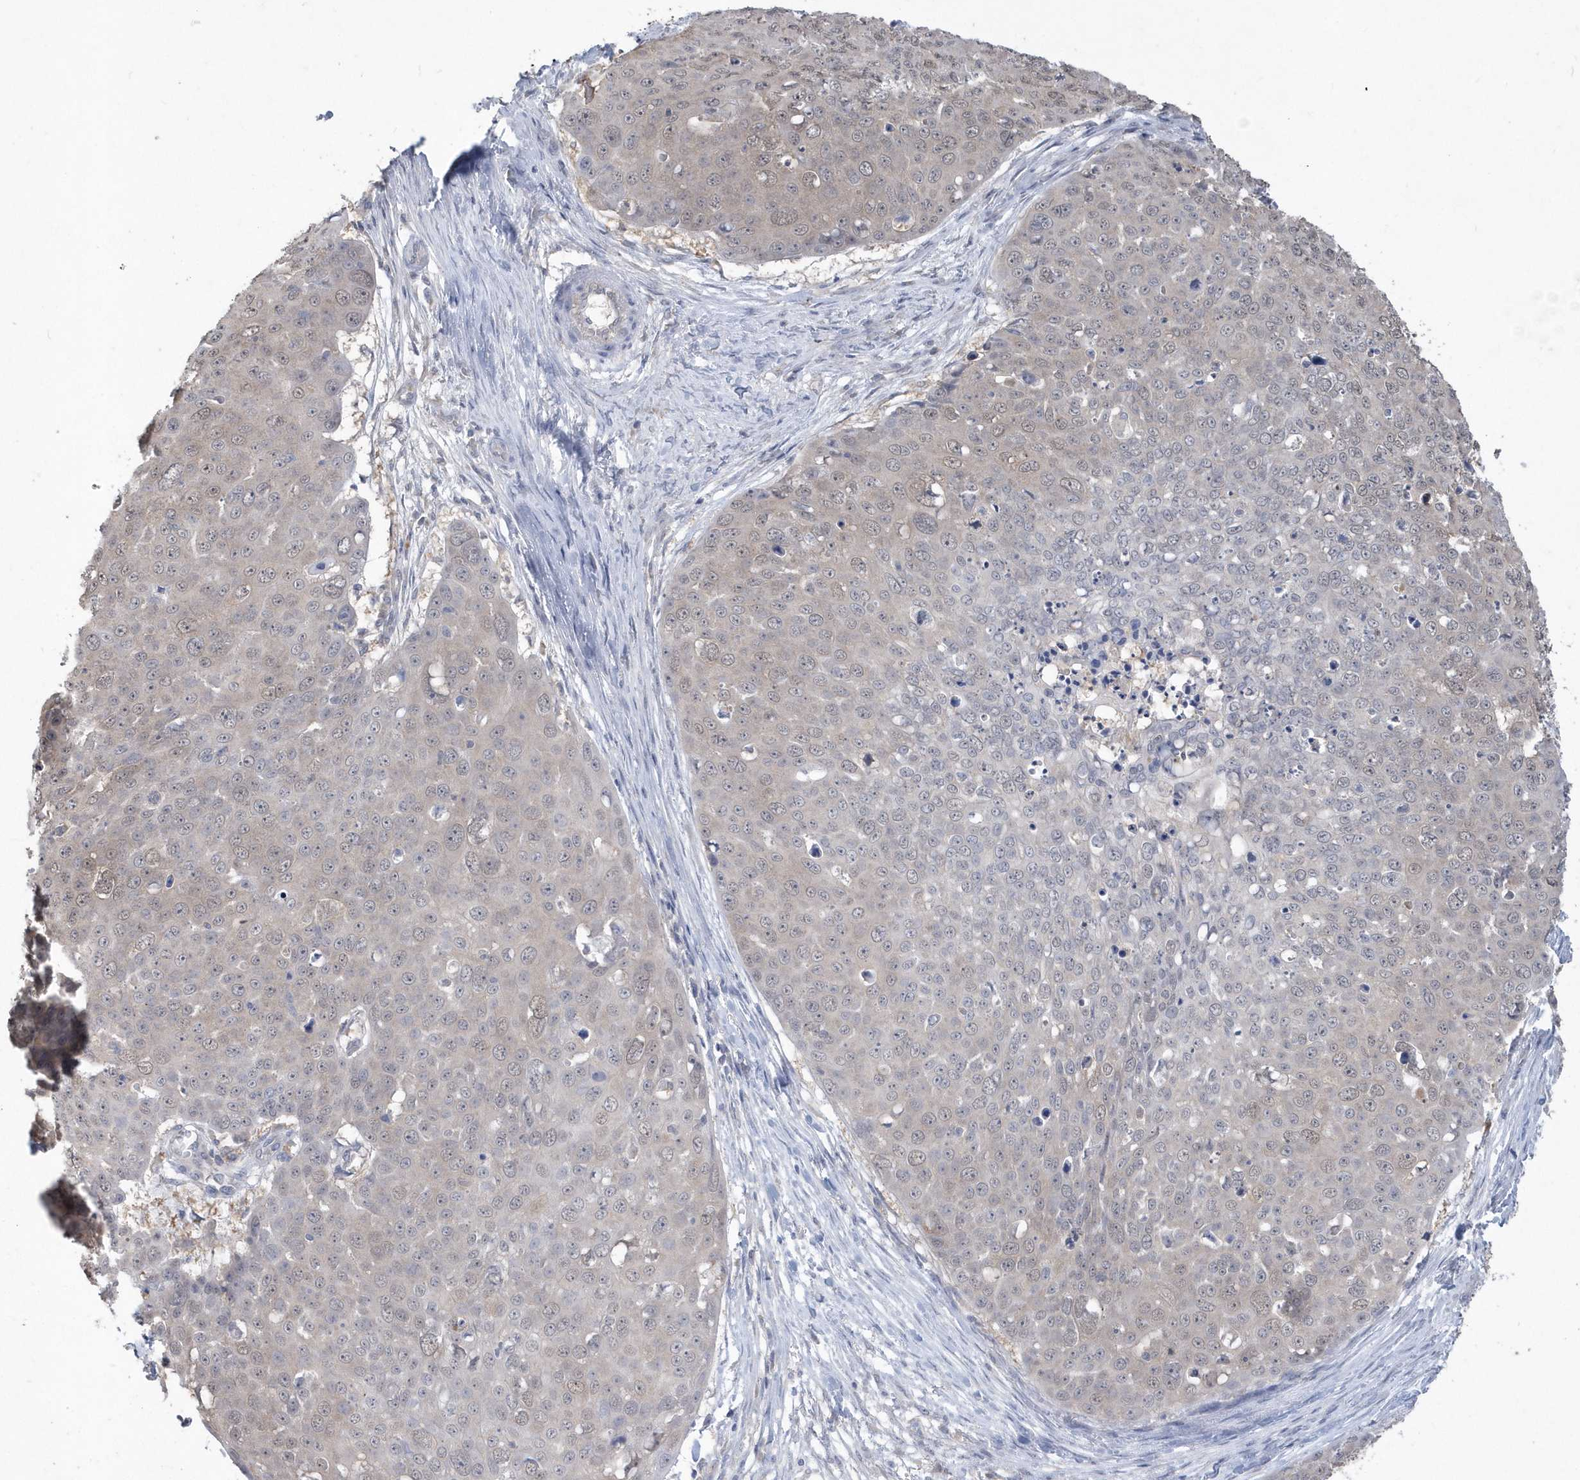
{"staining": {"intensity": "weak", "quantity": "<25%", "location": "cytoplasmic/membranous,nuclear"}, "tissue": "skin cancer", "cell_type": "Tumor cells", "image_type": "cancer", "snomed": [{"axis": "morphology", "description": "Squamous cell carcinoma, NOS"}, {"axis": "topography", "description": "Skin"}], "caption": "DAB (3,3'-diaminobenzidine) immunohistochemical staining of human skin cancer (squamous cell carcinoma) displays no significant expression in tumor cells. Brightfield microscopy of immunohistochemistry stained with DAB (3,3'-diaminobenzidine) (brown) and hematoxylin (blue), captured at high magnification.", "gene": "AKR7A2", "patient": {"sex": "male", "age": 71}}